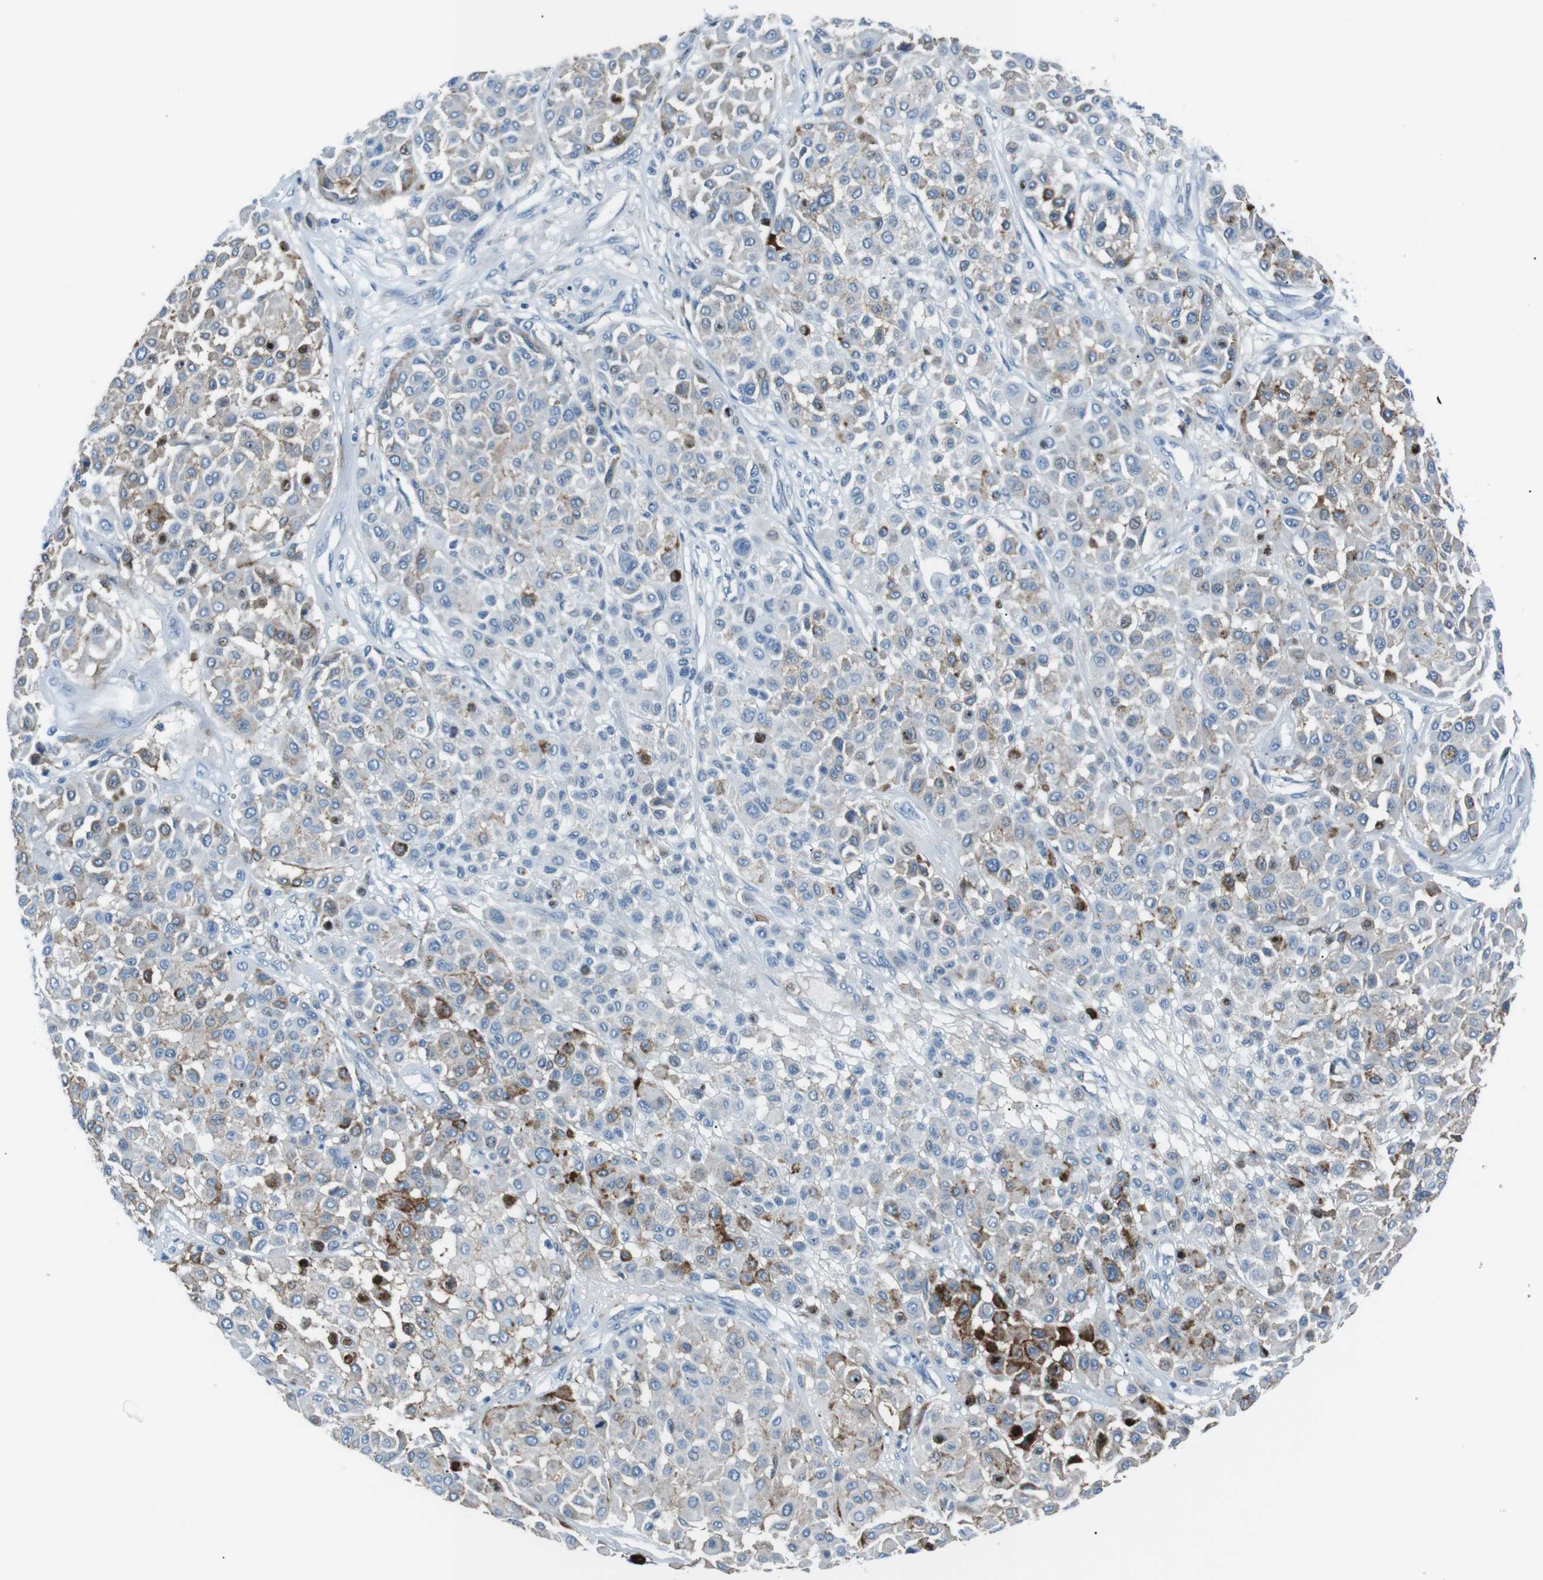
{"staining": {"intensity": "moderate", "quantity": "<25%", "location": "cytoplasmic/membranous"}, "tissue": "melanoma", "cell_type": "Tumor cells", "image_type": "cancer", "snomed": [{"axis": "morphology", "description": "Malignant melanoma, Metastatic site"}, {"axis": "topography", "description": "Soft tissue"}], "caption": "Immunohistochemistry micrograph of human malignant melanoma (metastatic site) stained for a protein (brown), which displays low levels of moderate cytoplasmic/membranous expression in approximately <25% of tumor cells.", "gene": "CSF2RA", "patient": {"sex": "male", "age": 41}}